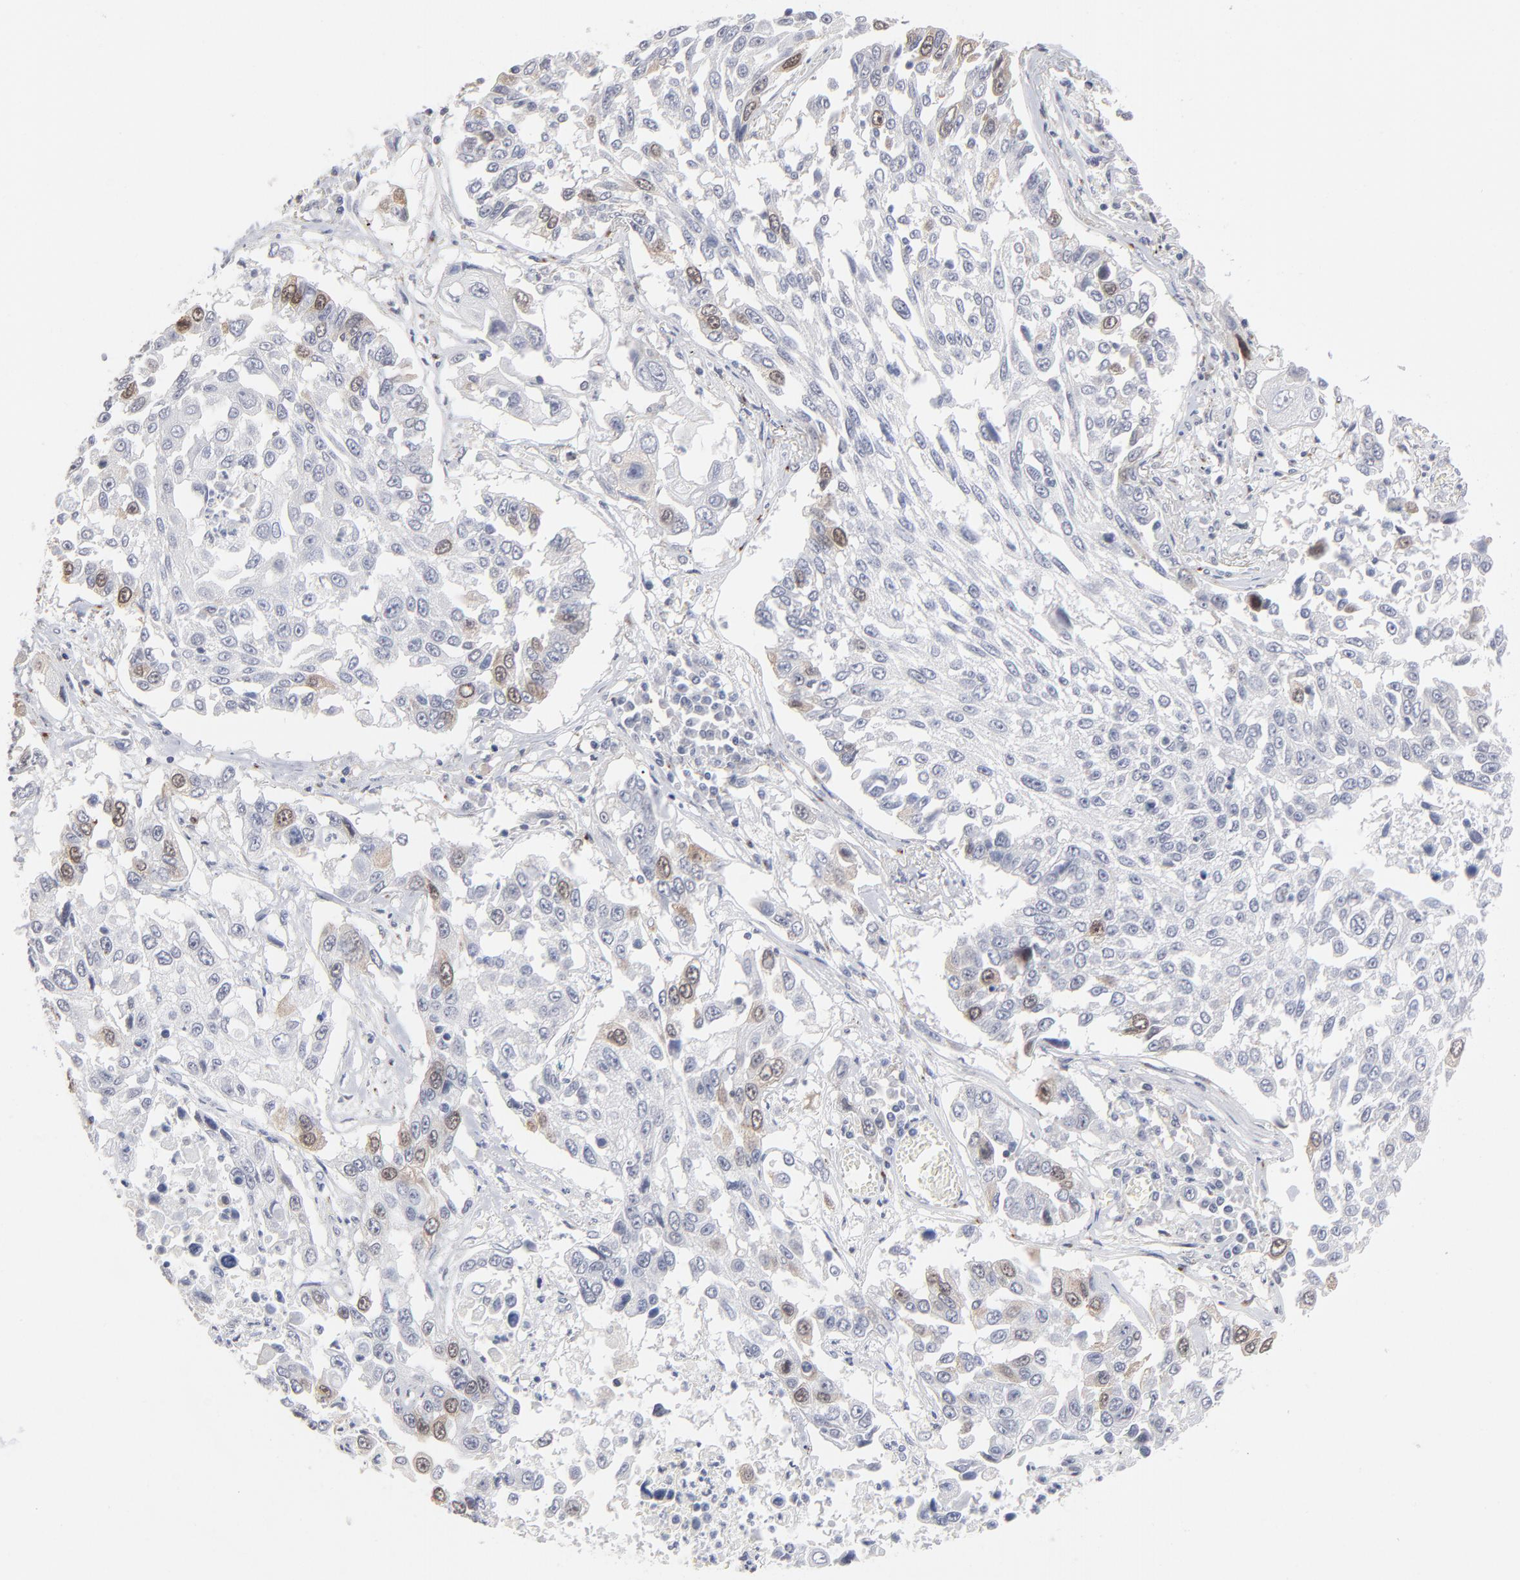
{"staining": {"intensity": "moderate", "quantity": "<25%", "location": "nuclear"}, "tissue": "lung cancer", "cell_type": "Tumor cells", "image_type": "cancer", "snomed": [{"axis": "morphology", "description": "Squamous cell carcinoma, NOS"}, {"axis": "topography", "description": "Lung"}], "caption": "Protein analysis of lung cancer tissue exhibits moderate nuclear expression in approximately <25% of tumor cells.", "gene": "AURKA", "patient": {"sex": "male", "age": 71}}